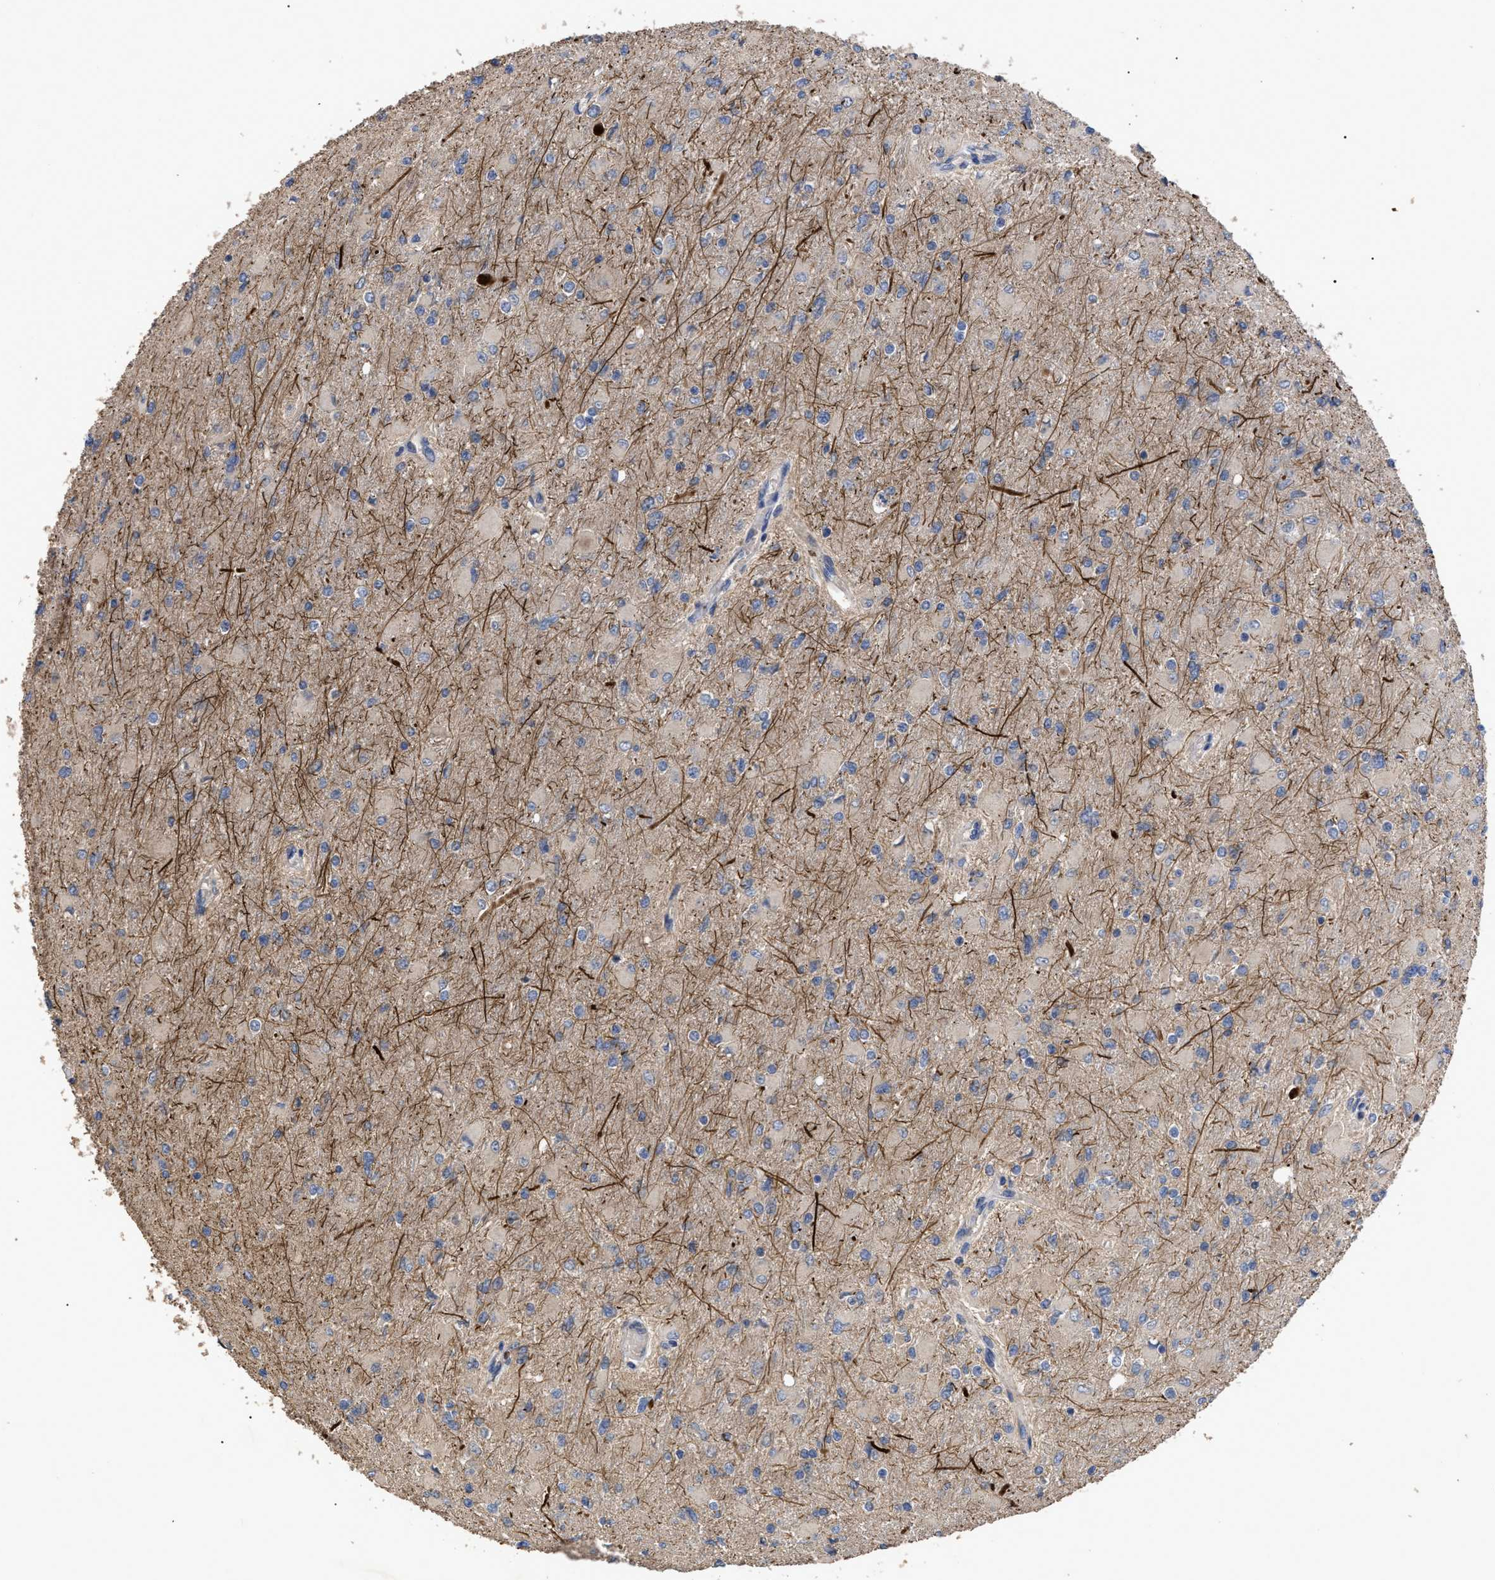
{"staining": {"intensity": "negative", "quantity": "none", "location": "none"}, "tissue": "glioma", "cell_type": "Tumor cells", "image_type": "cancer", "snomed": [{"axis": "morphology", "description": "Glioma, malignant, High grade"}, {"axis": "topography", "description": "Cerebral cortex"}], "caption": "Immunohistochemical staining of malignant glioma (high-grade) reveals no significant expression in tumor cells.", "gene": "BTN2A1", "patient": {"sex": "female", "age": 36}}